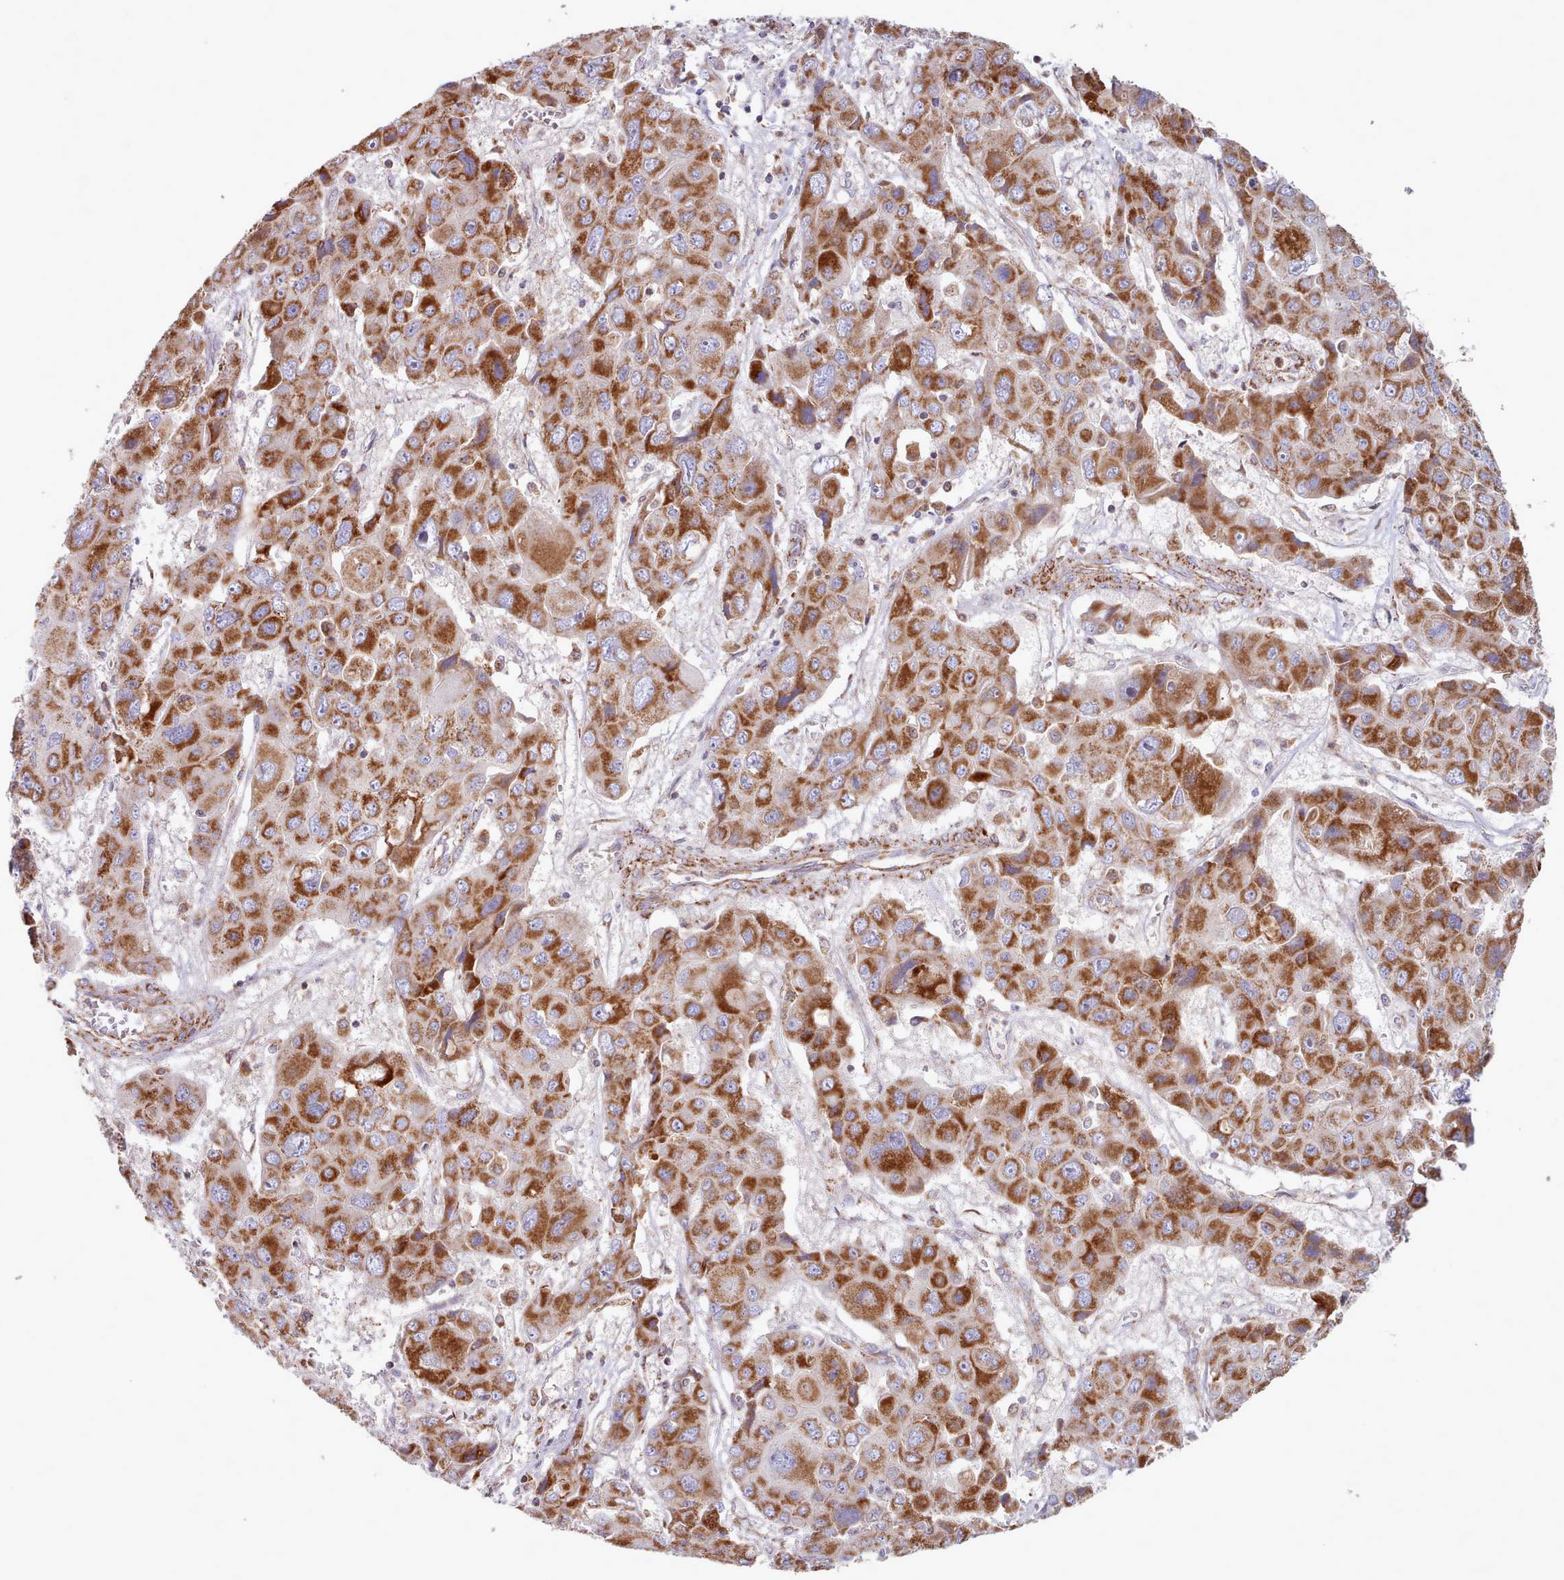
{"staining": {"intensity": "strong", "quantity": ">75%", "location": "cytoplasmic/membranous"}, "tissue": "liver cancer", "cell_type": "Tumor cells", "image_type": "cancer", "snomed": [{"axis": "morphology", "description": "Cholangiocarcinoma"}, {"axis": "topography", "description": "Liver"}], "caption": "This micrograph shows liver cancer (cholangiocarcinoma) stained with immunohistochemistry to label a protein in brown. The cytoplasmic/membranous of tumor cells show strong positivity for the protein. Nuclei are counter-stained blue.", "gene": "HSDL2", "patient": {"sex": "male", "age": 67}}